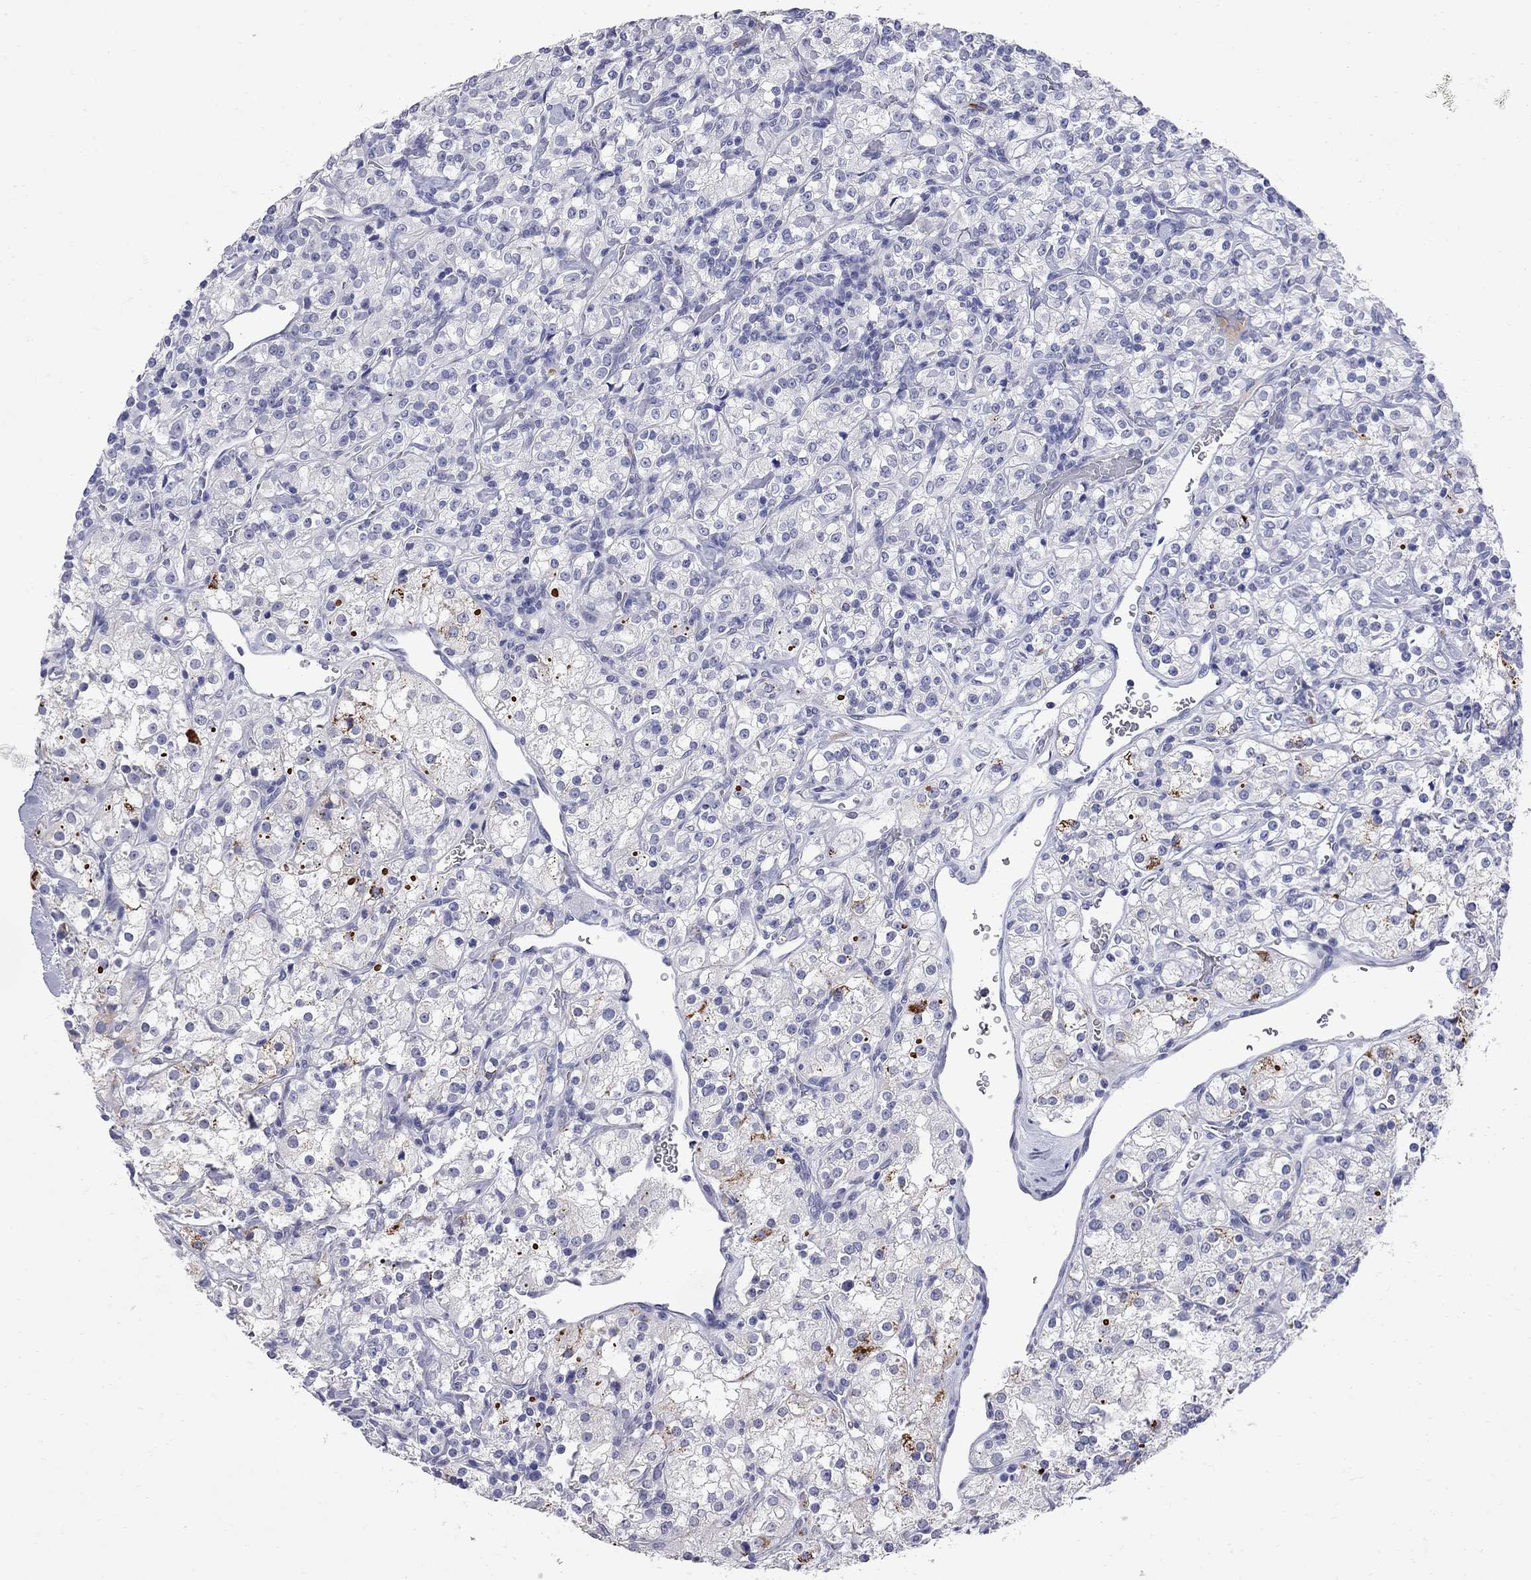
{"staining": {"intensity": "strong", "quantity": "<25%", "location": "cytoplasmic/membranous"}, "tissue": "renal cancer", "cell_type": "Tumor cells", "image_type": "cancer", "snomed": [{"axis": "morphology", "description": "Adenocarcinoma, NOS"}, {"axis": "topography", "description": "Kidney"}], "caption": "Immunohistochemical staining of adenocarcinoma (renal) demonstrates medium levels of strong cytoplasmic/membranous positivity in about <25% of tumor cells.", "gene": "FAM221B", "patient": {"sex": "male", "age": 77}}